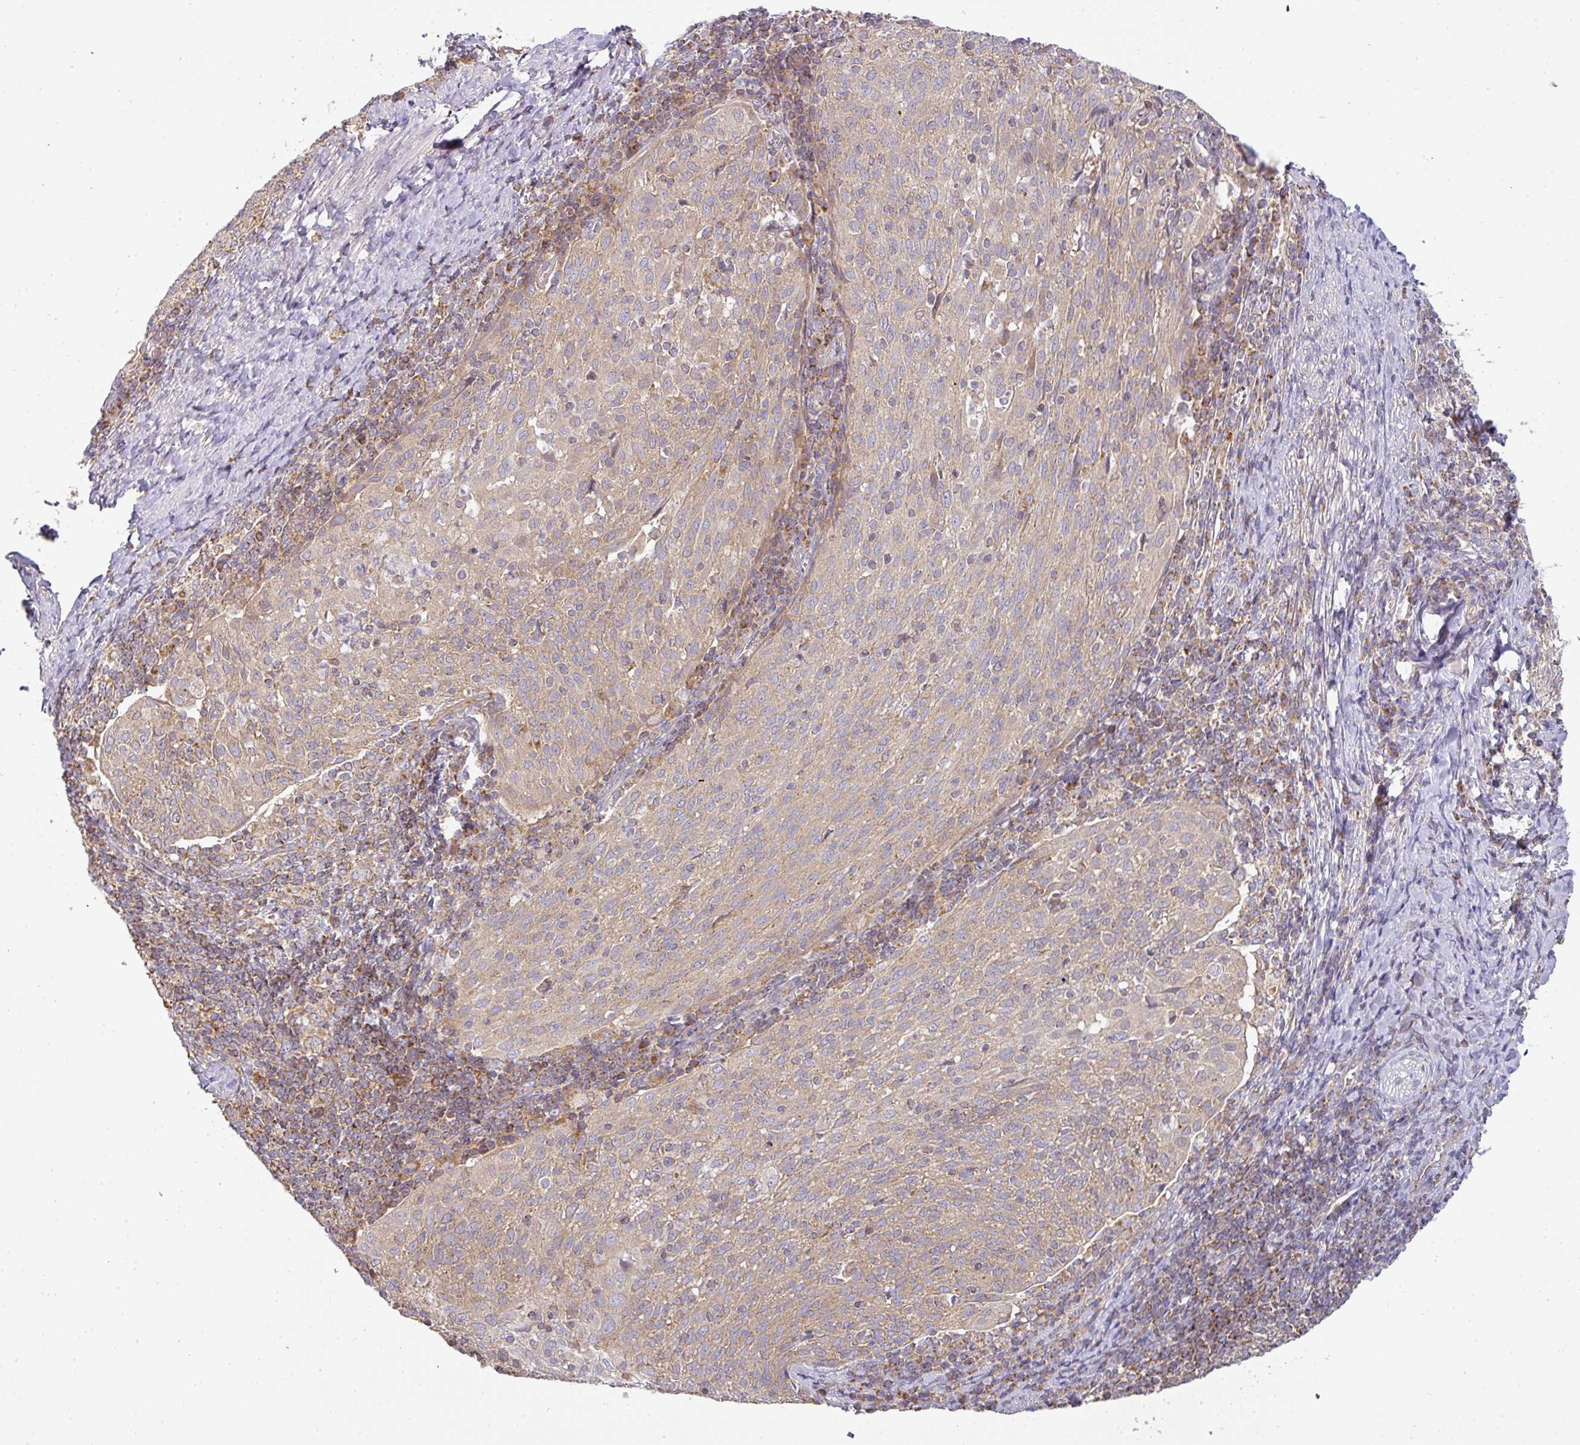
{"staining": {"intensity": "weak", "quantity": ">75%", "location": "cytoplasmic/membranous"}, "tissue": "cervical cancer", "cell_type": "Tumor cells", "image_type": "cancer", "snomed": [{"axis": "morphology", "description": "Squamous cell carcinoma, NOS"}, {"axis": "topography", "description": "Cervix"}], "caption": "Protein analysis of squamous cell carcinoma (cervical) tissue reveals weak cytoplasmic/membranous positivity in about >75% of tumor cells. (Stains: DAB (3,3'-diaminobenzidine) in brown, nuclei in blue, Microscopy: brightfield microscopy at high magnification).", "gene": "ZNF211", "patient": {"sex": "female", "age": 52}}